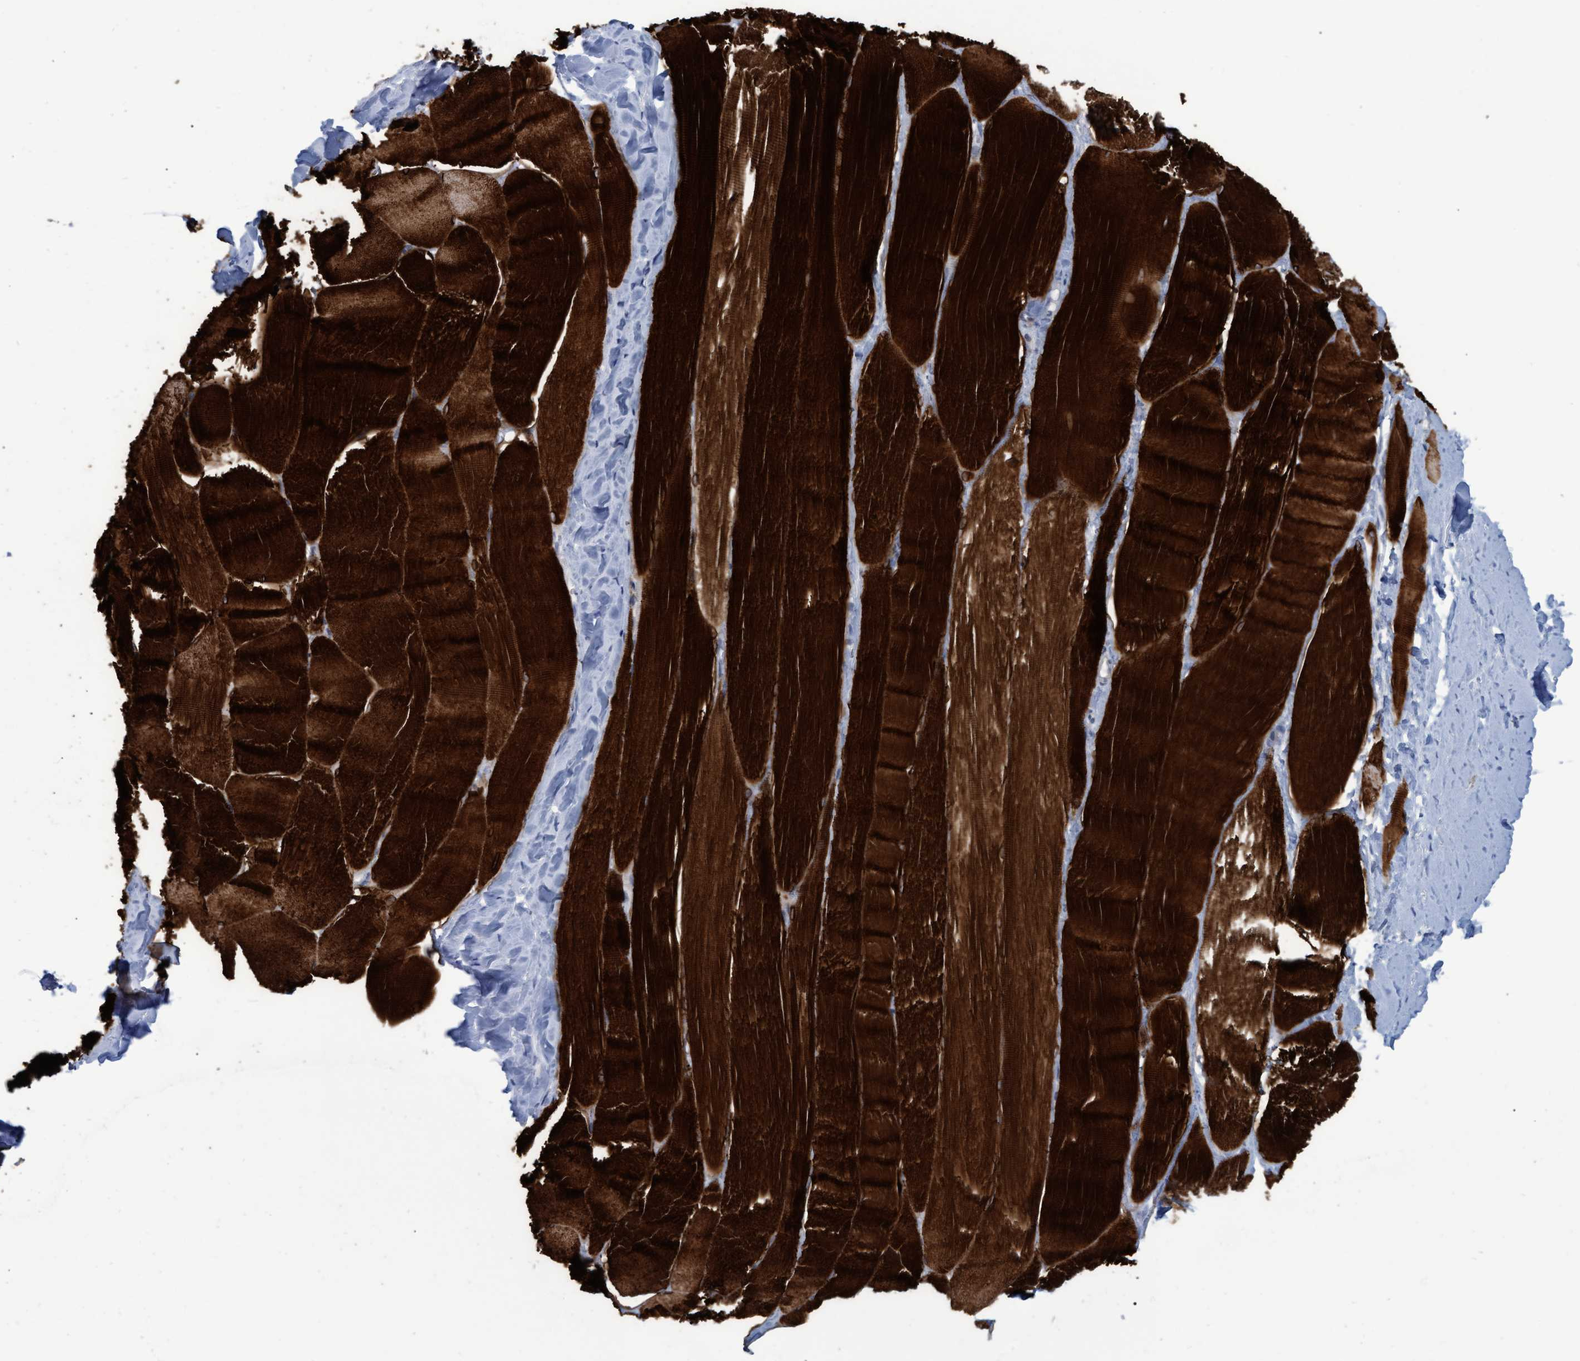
{"staining": {"intensity": "strong", "quantity": ">75%", "location": "cytoplasmic/membranous"}, "tissue": "skeletal muscle", "cell_type": "Myocytes", "image_type": "normal", "snomed": [{"axis": "morphology", "description": "Normal tissue, NOS"}, {"axis": "morphology", "description": "Squamous cell carcinoma, NOS"}, {"axis": "topography", "description": "Skeletal muscle"}], "caption": "A brown stain shows strong cytoplasmic/membranous positivity of a protein in myocytes of benign human skeletal muscle. The staining is performed using DAB brown chromogen to label protein expression. The nuclei are counter-stained blue using hematoxylin.", "gene": "SSTR3", "patient": {"sex": "male", "age": 51}}